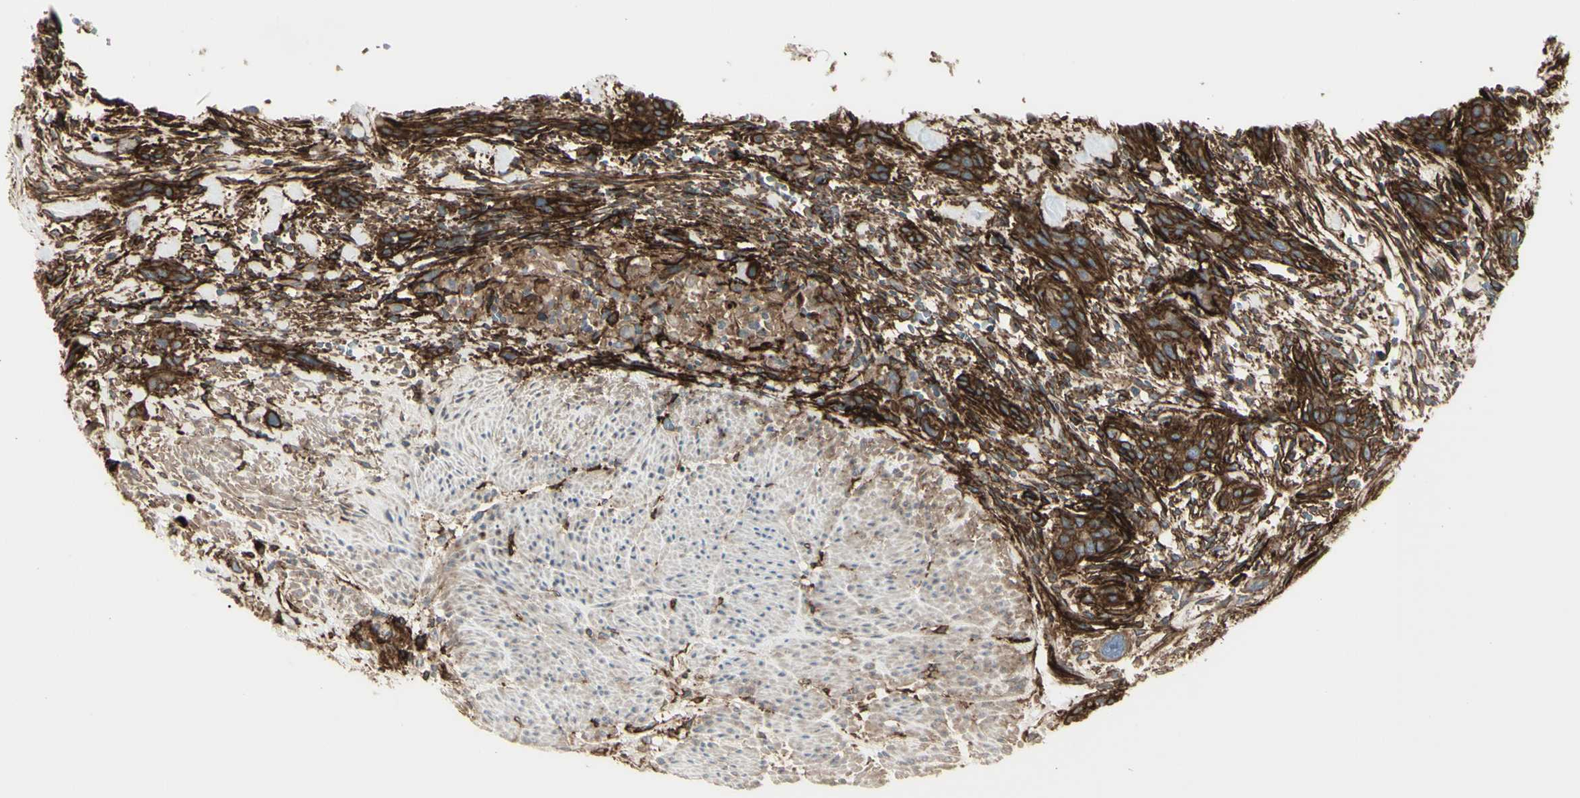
{"staining": {"intensity": "strong", "quantity": ">75%", "location": "cytoplasmic/membranous"}, "tissue": "urothelial cancer", "cell_type": "Tumor cells", "image_type": "cancer", "snomed": [{"axis": "morphology", "description": "Urothelial carcinoma, High grade"}, {"axis": "topography", "description": "Urinary bladder"}], "caption": "IHC of urothelial carcinoma (high-grade) exhibits high levels of strong cytoplasmic/membranous expression in about >75% of tumor cells.", "gene": "CD276", "patient": {"sex": "male", "age": 35}}